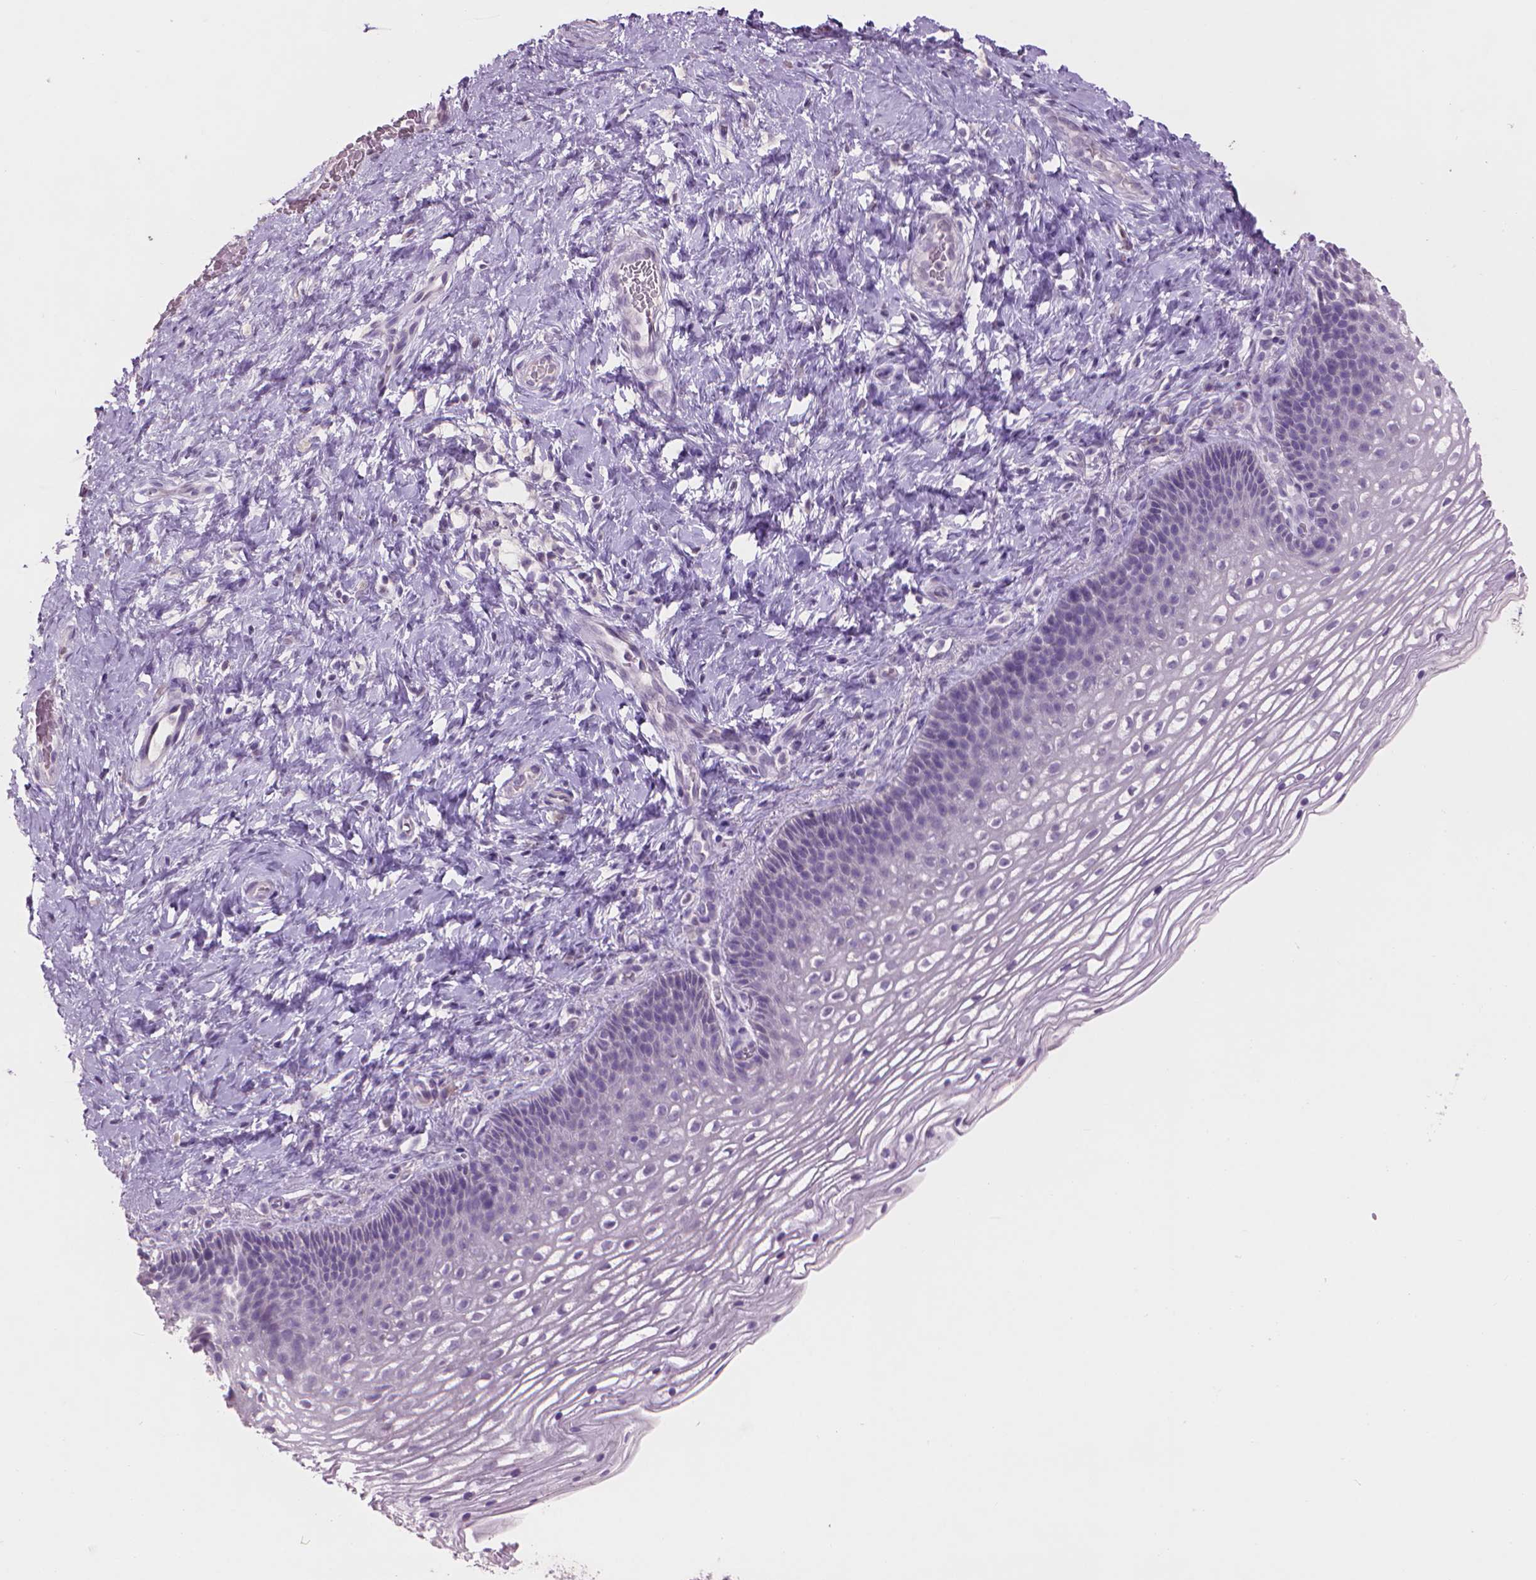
{"staining": {"intensity": "negative", "quantity": "none", "location": "none"}, "tissue": "cervix", "cell_type": "Glandular cells", "image_type": "normal", "snomed": [{"axis": "morphology", "description": "Normal tissue, NOS"}, {"axis": "topography", "description": "Cervix"}], "caption": "Image shows no significant protein staining in glandular cells of unremarkable cervix.", "gene": "ENO2", "patient": {"sex": "female", "age": 34}}